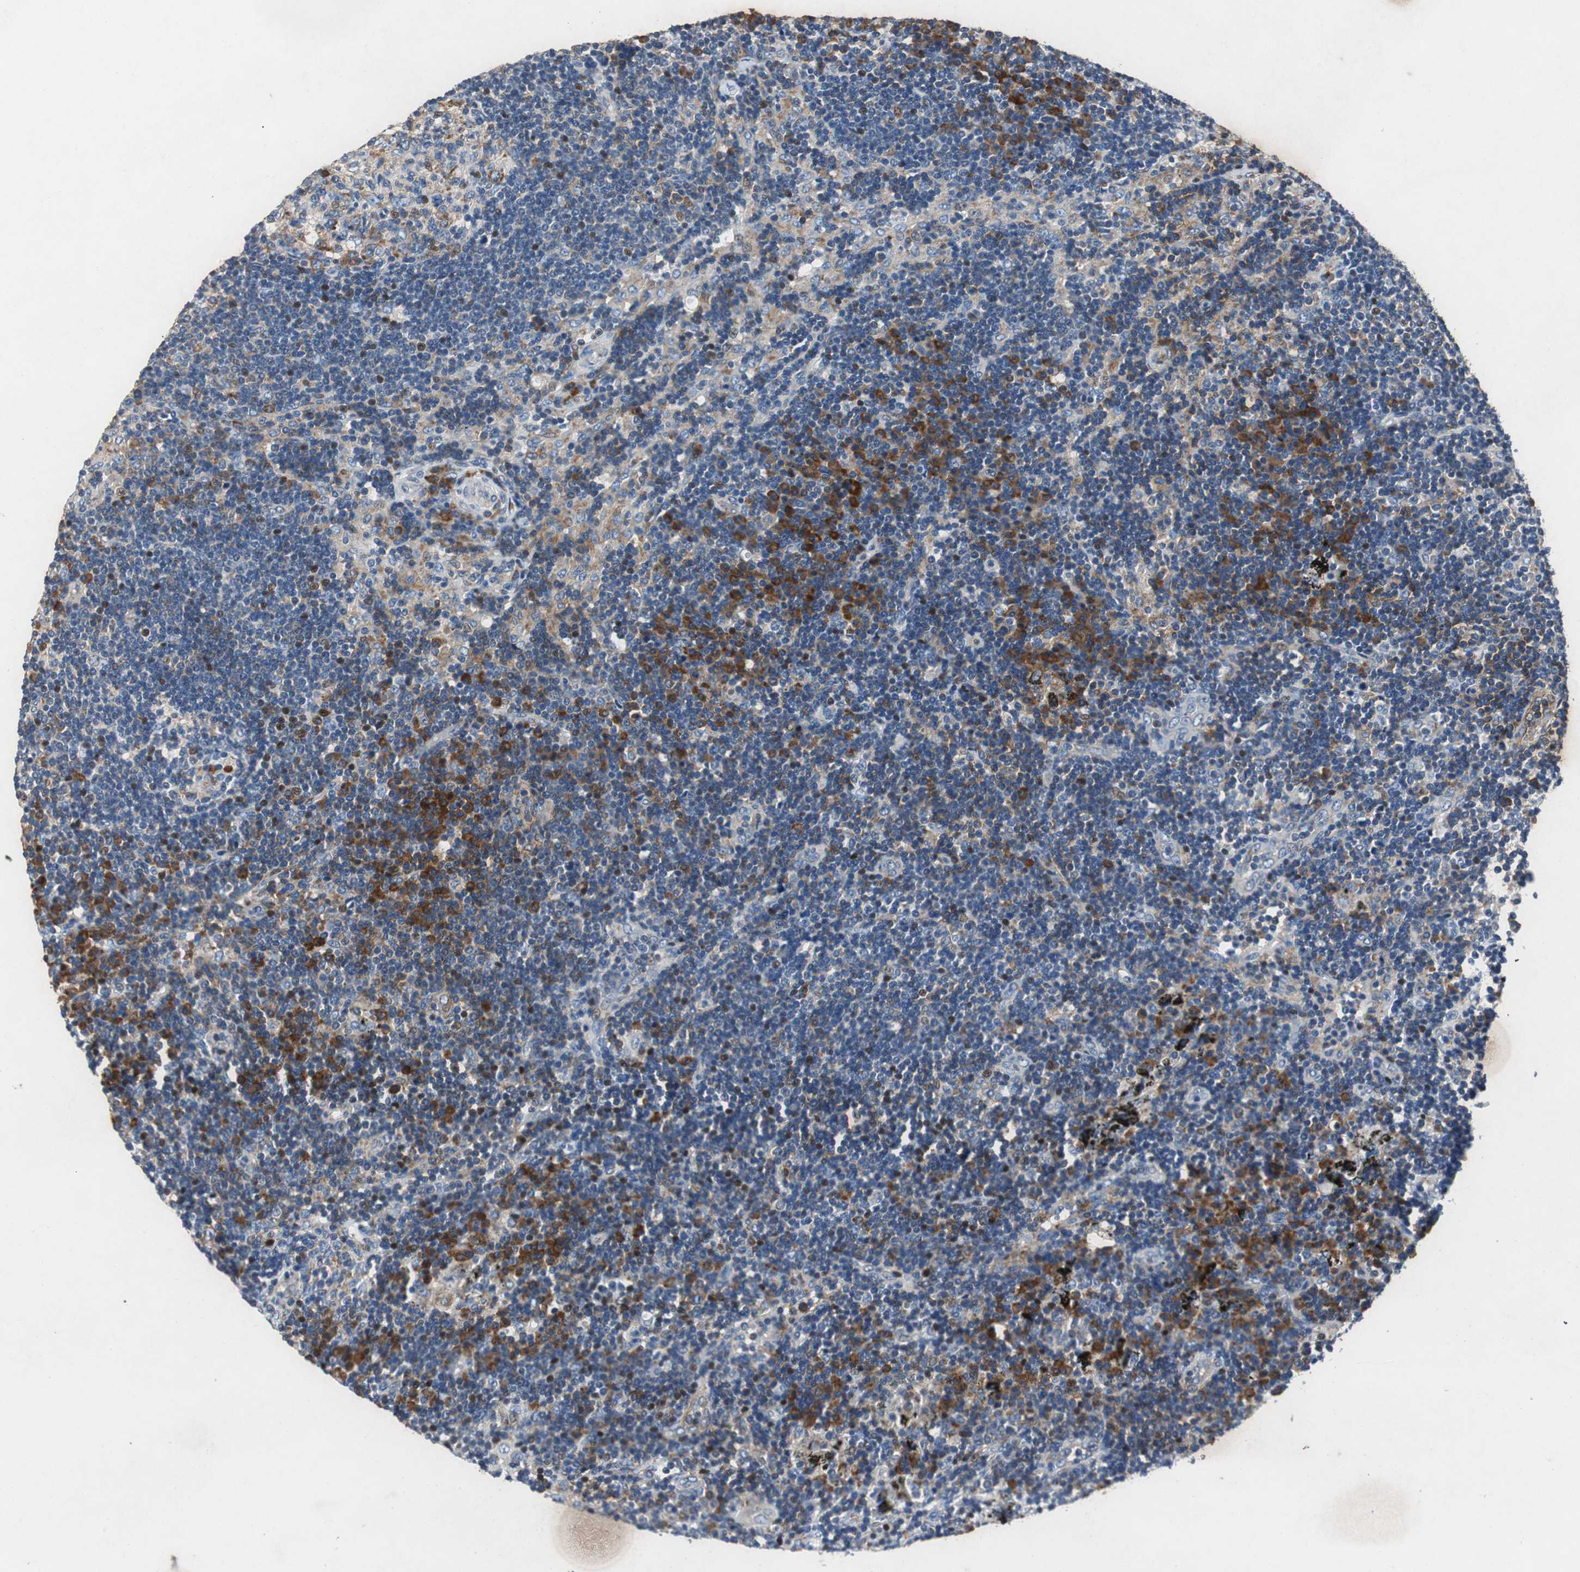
{"staining": {"intensity": "moderate", "quantity": "25%-75%", "location": "cytoplasmic/membranous,nuclear"}, "tissue": "lymph node", "cell_type": "Germinal center cells", "image_type": "normal", "snomed": [{"axis": "morphology", "description": "Normal tissue, NOS"}, {"axis": "morphology", "description": "Squamous cell carcinoma, metastatic, NOS"}, {"axis": "topography", "description": "Lymph node"}], "caption": "Moderate cytoplasmic/membranous,nuclear positivity for a protein is present in about 25%-75% of germinal center cells of normal lymph node using immunohistochemistry (IHC).", "gene": "RPL35", "patient": {"sex": "female", "age": 53}}